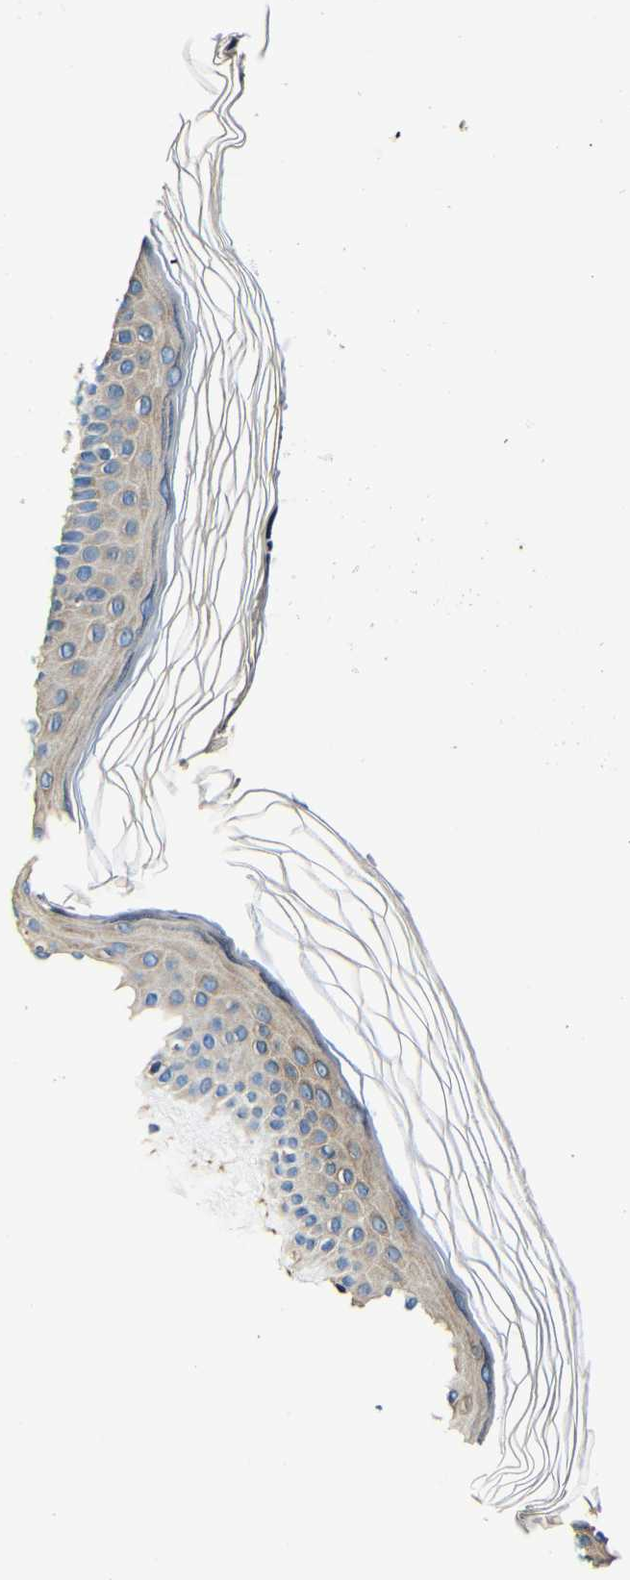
{"staining": {"intensity": "moderate", "quantity": ">75%", "location": "cytoplasmic/membranous"}, "tissue": "skin", "cell_type": "Fibroblasts", "image_type": "normal", "snomed": [{"axis": "morphology", "description": "Normal tissue, NOS"}, {"axis": "topography", "description": "Skin"}], "caption": "The micrograph displays a brown stain indicating the presence of a protein in the cytoplasmic/membranous of fibroblasts in skin. (DAB IHC with brightfield microscopy, high magnification).", "gene": "RRBP1", "patient": {"sex": "female", "age": 19}}